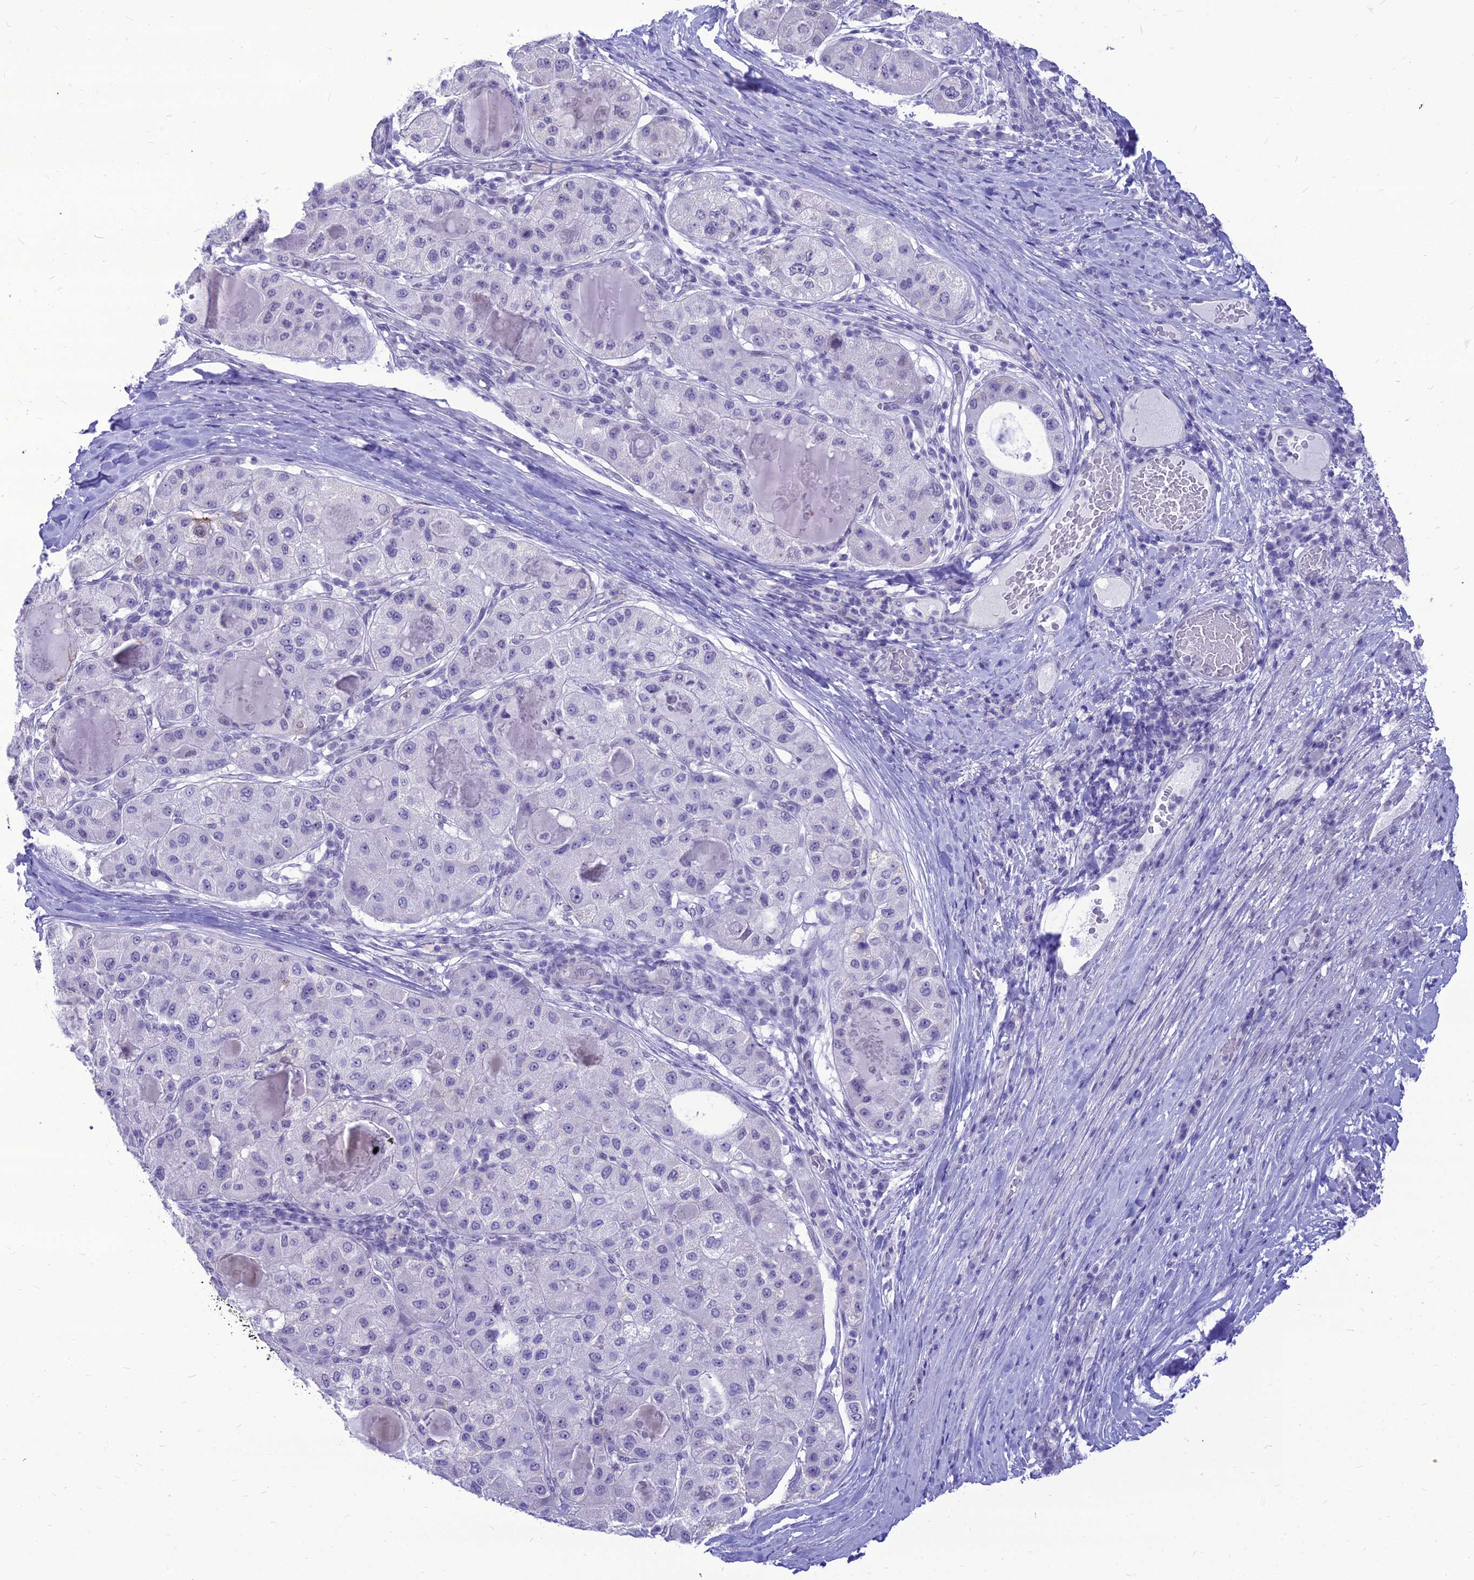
{"staining": {"intensity": "negative", "quantity": "none", "location": "none"}, "tissue": "liver cancer", "cell_type": "Tumor cells", "image_type": "cancer", "snomed": [{"axis": "morphology", "description": "Carcinoma, Hepatocellular, NOS"}, {"axis": "topography", "description": "Liver"}], "caption": "The photomicrograph shows no significant positivity in tumor cells of liver hepatocellular carcinoma.", "gene": "DHX40", "patient": {"sex": "male", "age": 80}}